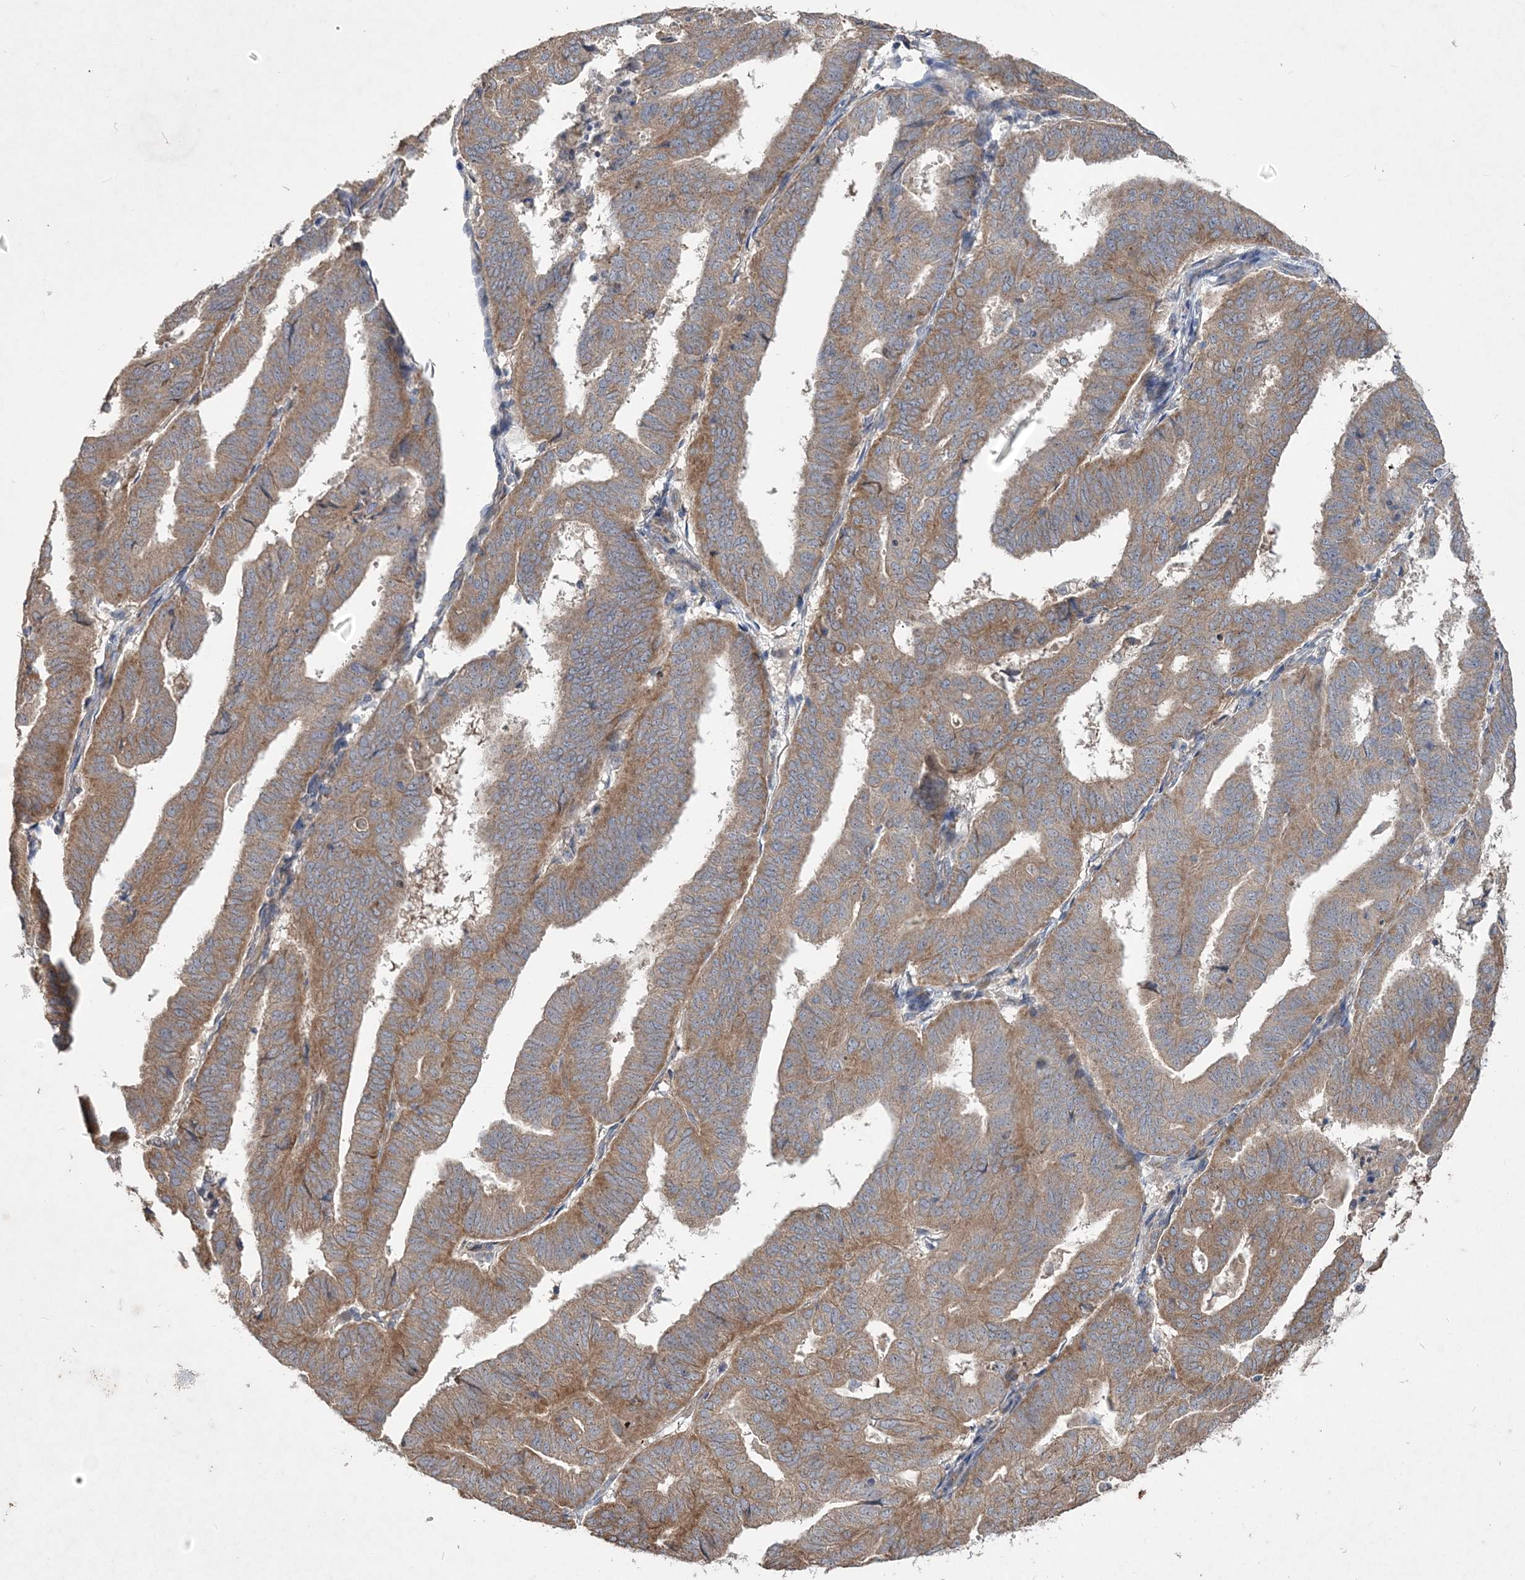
{"staining": {"intensity": "moderate", "quantity": ">75%", "location": "cytoplasmic/membranous"}, "tissue": "endometrial cancer", "cell_type": "Tumor cells", "image_type": "cancer", "snomed": [{"axis": "morphology", "description": "Adenocarcinoma, NOS"}, {"axis": "topography", "description": "Uterus"}], "caption": "There is medium levels of moderate cytoplasmic/membranous expression in tumor cells of endometrial cancer (adenocarcinoma), as demonstrated by immunohistochemical staining (brown color).", "gene": "MTRF1L", "patient": {"sex": "female", "age": 77}}